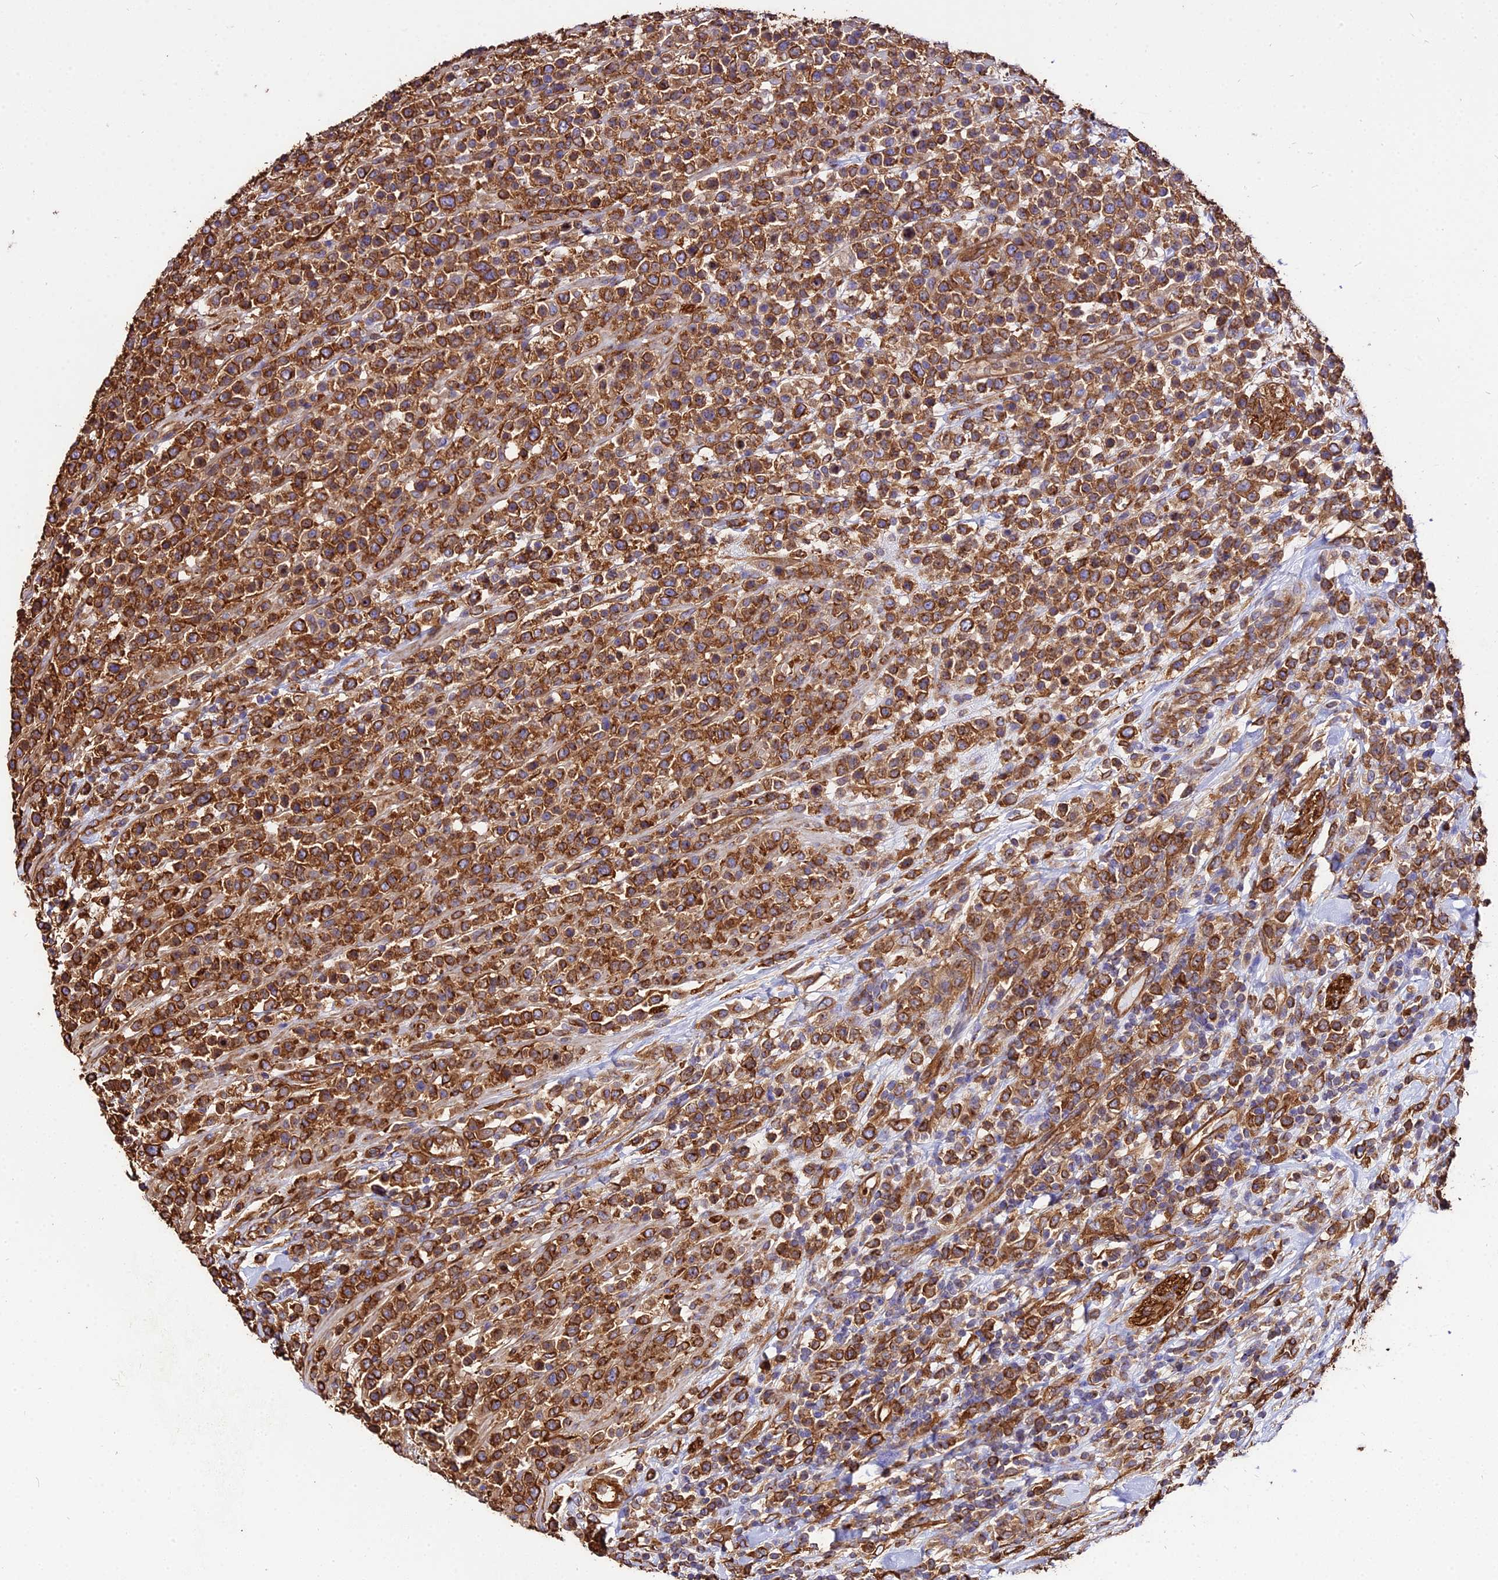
{"staining": {"intensity": "strong", "quantity": ">75%", "location": "cytoplasmic/membranous"}, "tissue": "lymphoma", "cell_type": "Tumor cells", "image_type": "cancer", "snomed": [{"axis": "morphology", "description": "Malignant lymphoma, non-Hodgkin's type, High grade"}, {"axis": "topography", "description": "Colon"}], "caption": "Protein analysis of malignant lymphoma, non-Hodgkin's type (high-grade) tissue displays strong cytoplasmic/membranous staining in approximately >75% of tumor cells.", "gene": "TUBA3D", "patient": {"sex": "female", "age": 53}}